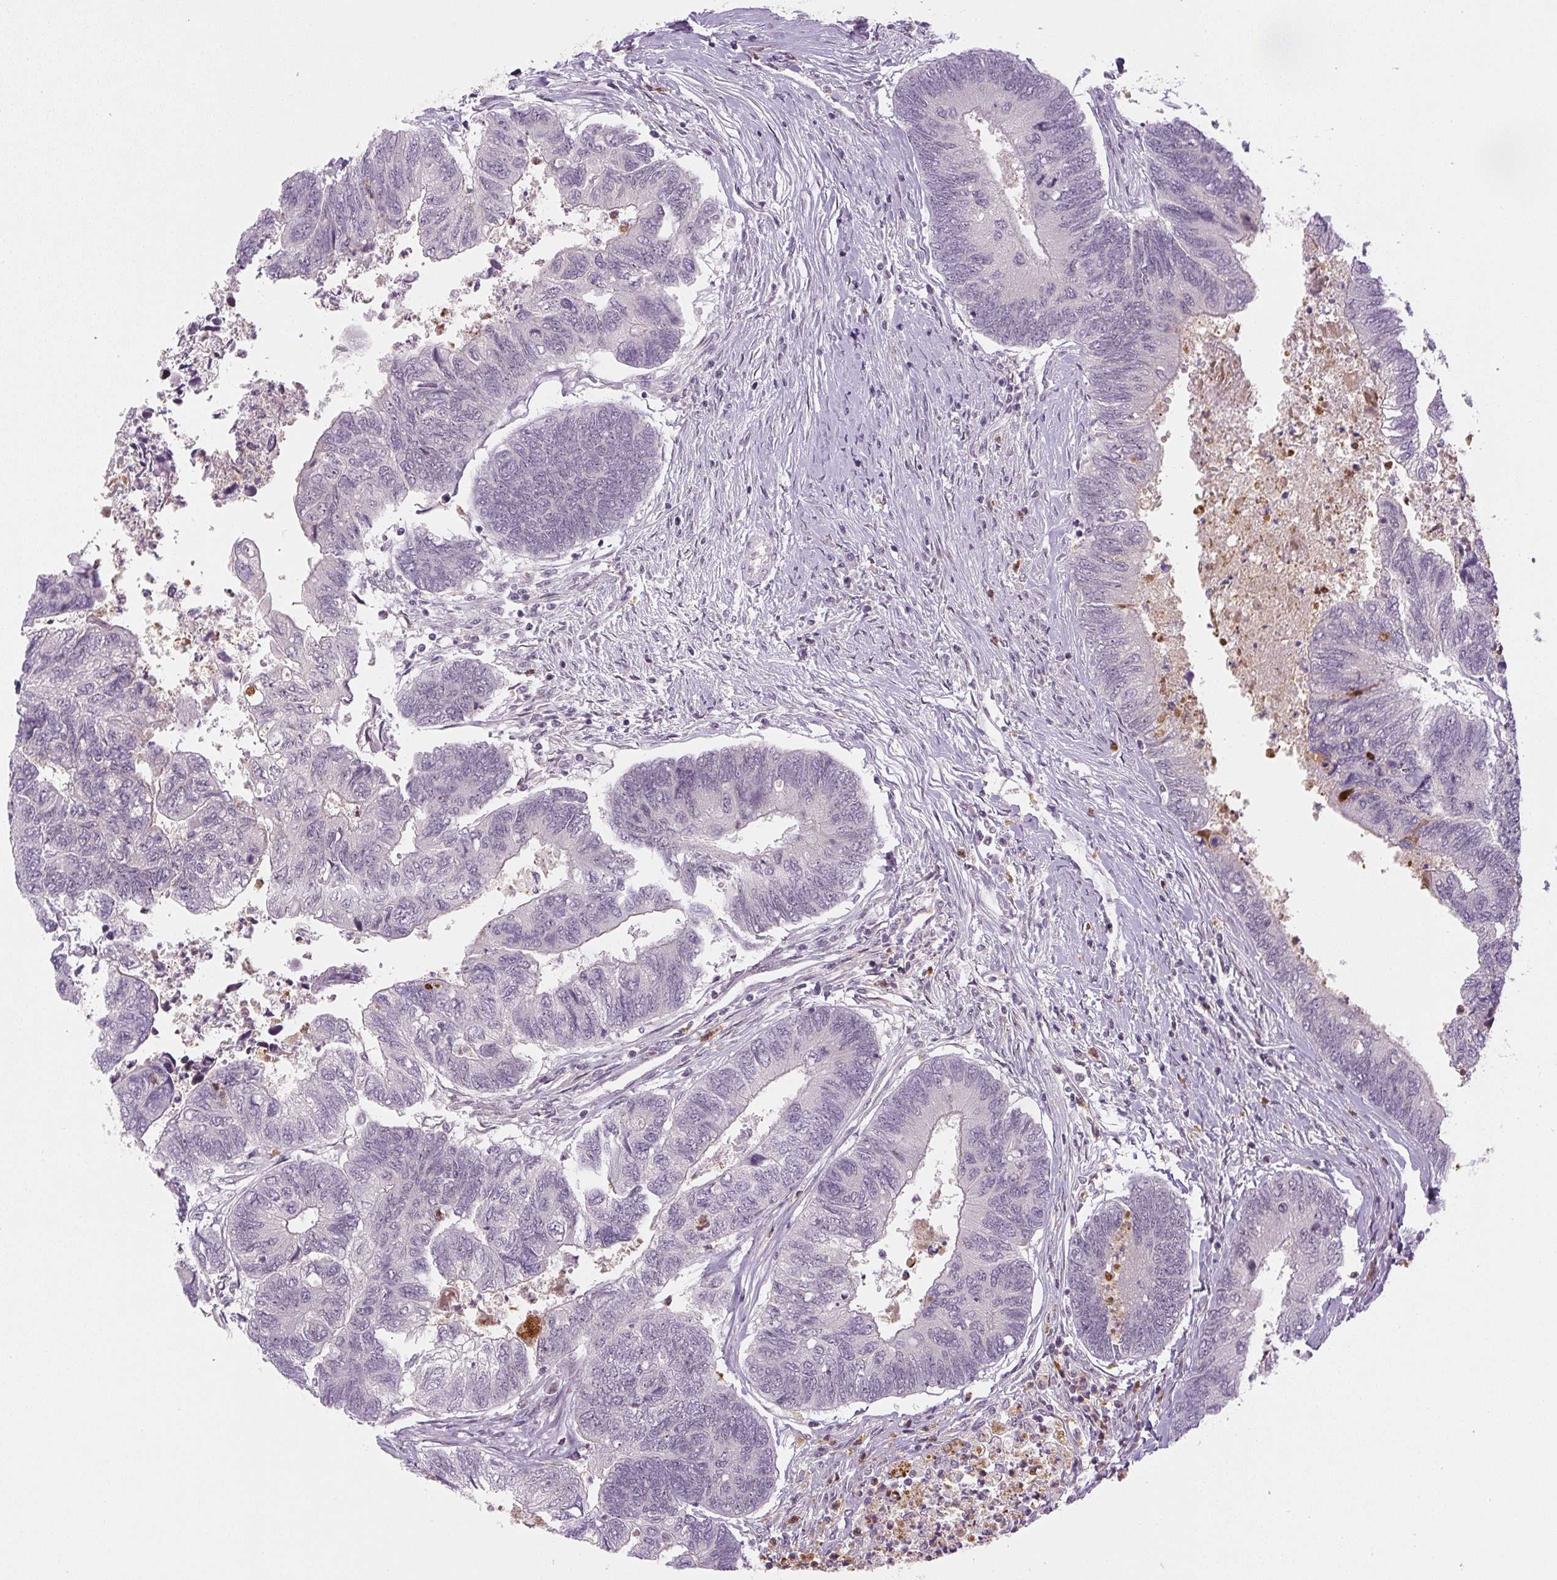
{"staining": {"intensity": "negative", "quantity": "none", "location": "none"}, "tissue": "colorectal cancer", "cell_type": "Tumor cells", "image_type": "cancer", "snomed": [{"axis": "morphology", "description": "Adenocarcinoma, NOS"}, {"axis": "topography", "description": "Colon"}], "caption": "DAB (3,3'-diaminobenzidine) immunohistochemical staining of adenocarcinoma (colorectal) reveals no significant expression in tumor cells.", "gene": "SGF29", "patient": {"sex": "female", "age": 67}}